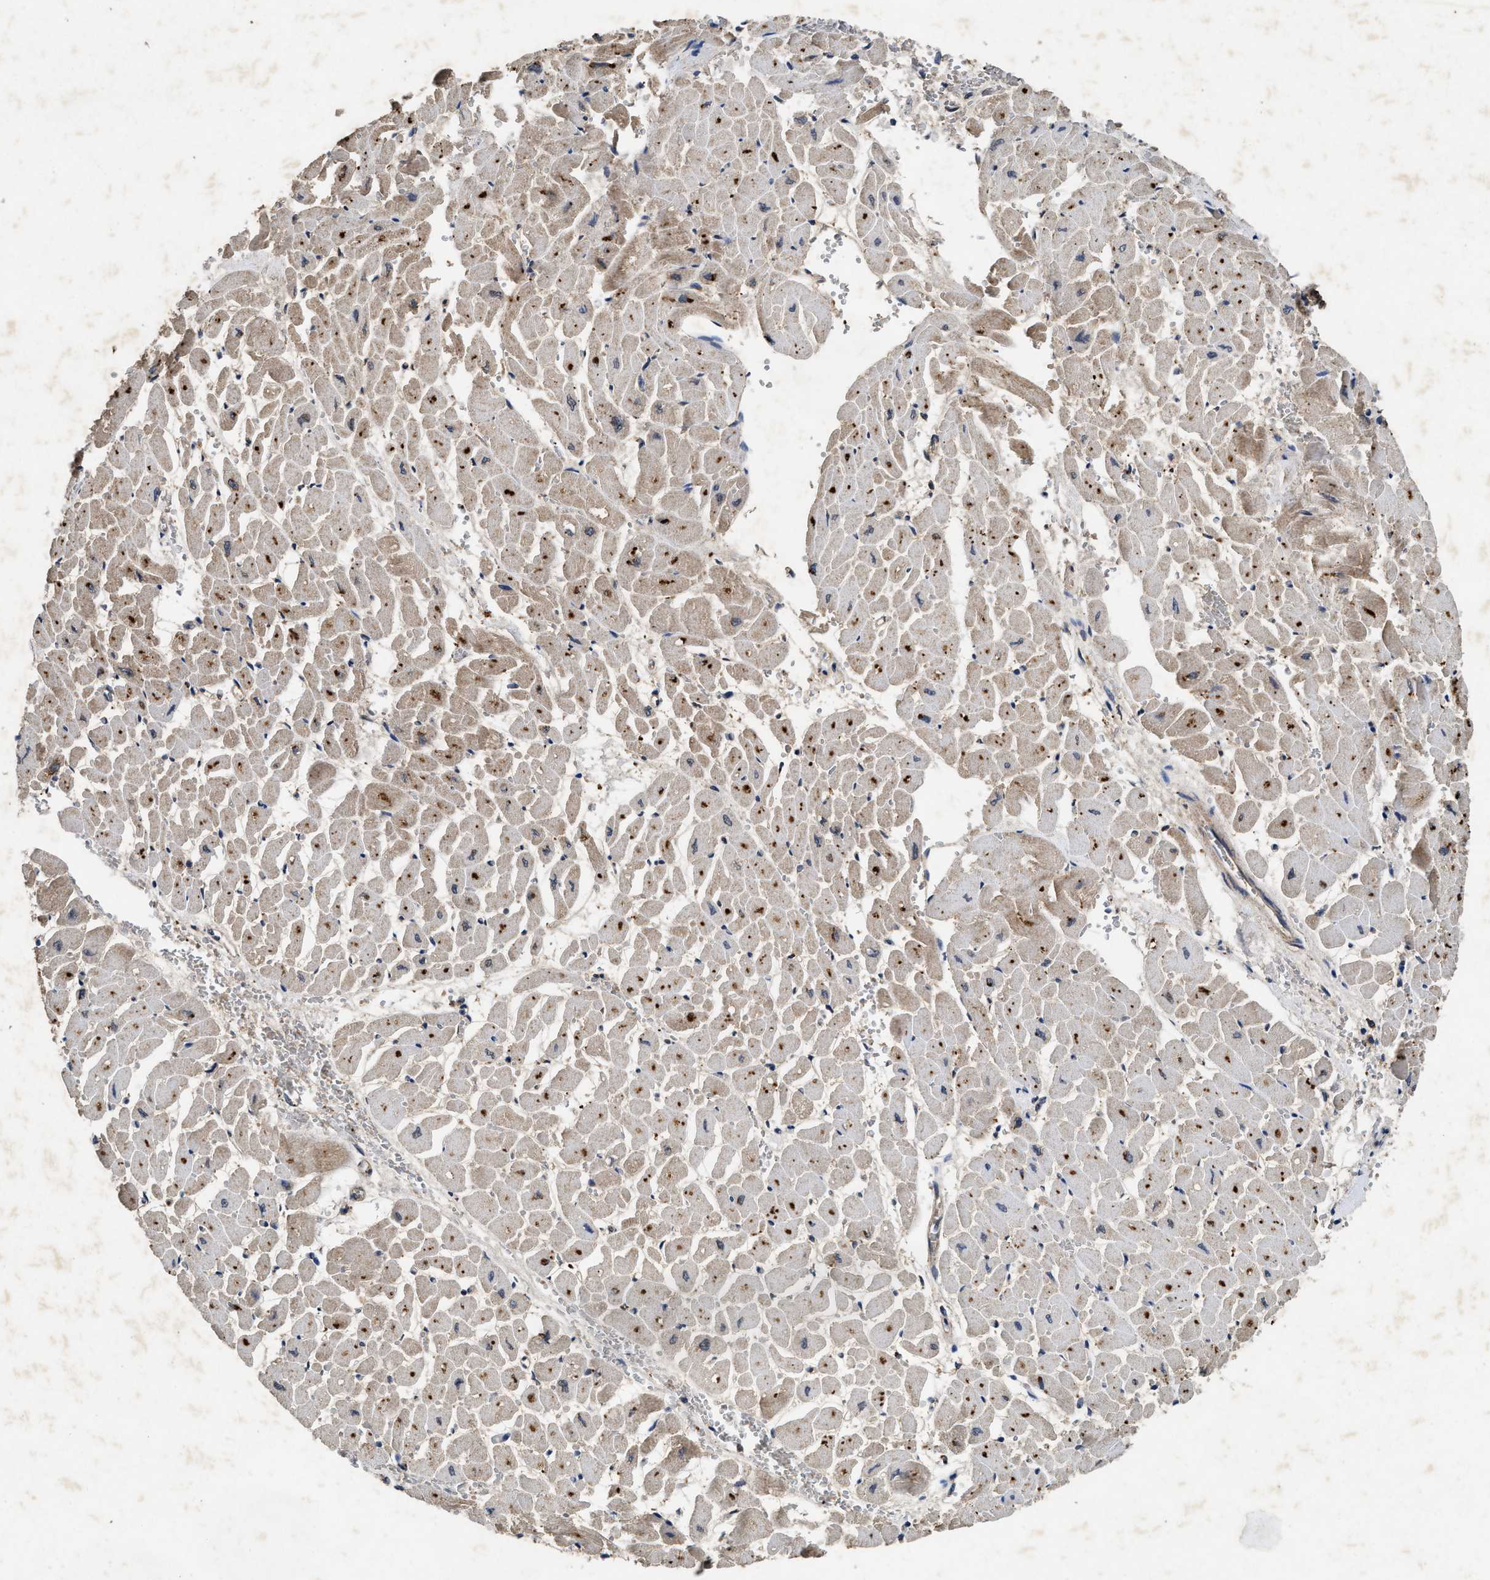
{"staining": {"intensity": "weak", "quantity": "25%-75%", "location": "cytoplasmic/membranous"}, "tissue": "heart muscle", "cell_type": "Cardiomyocytes", "image_type": "normal", "snomed": [{"axis": "morphology", "description": "Normal tissue, NOS"}, {"axis": "topography", "description": "Heart"}], "caption": "A low amount of weak cytoplasmic/membranous expression is present in approximately 25%-75% of cardiomyocytes in normal heart muscle. The staining was performed using DAB (3,3'-diaminobenzidine) to visualize the protein expression in brown, while the nuclei were stained in blue with hematoxylin (Magnification: 20x).", "gene": "PDAP1", "patient": {"sex": "male", "age": 45}}